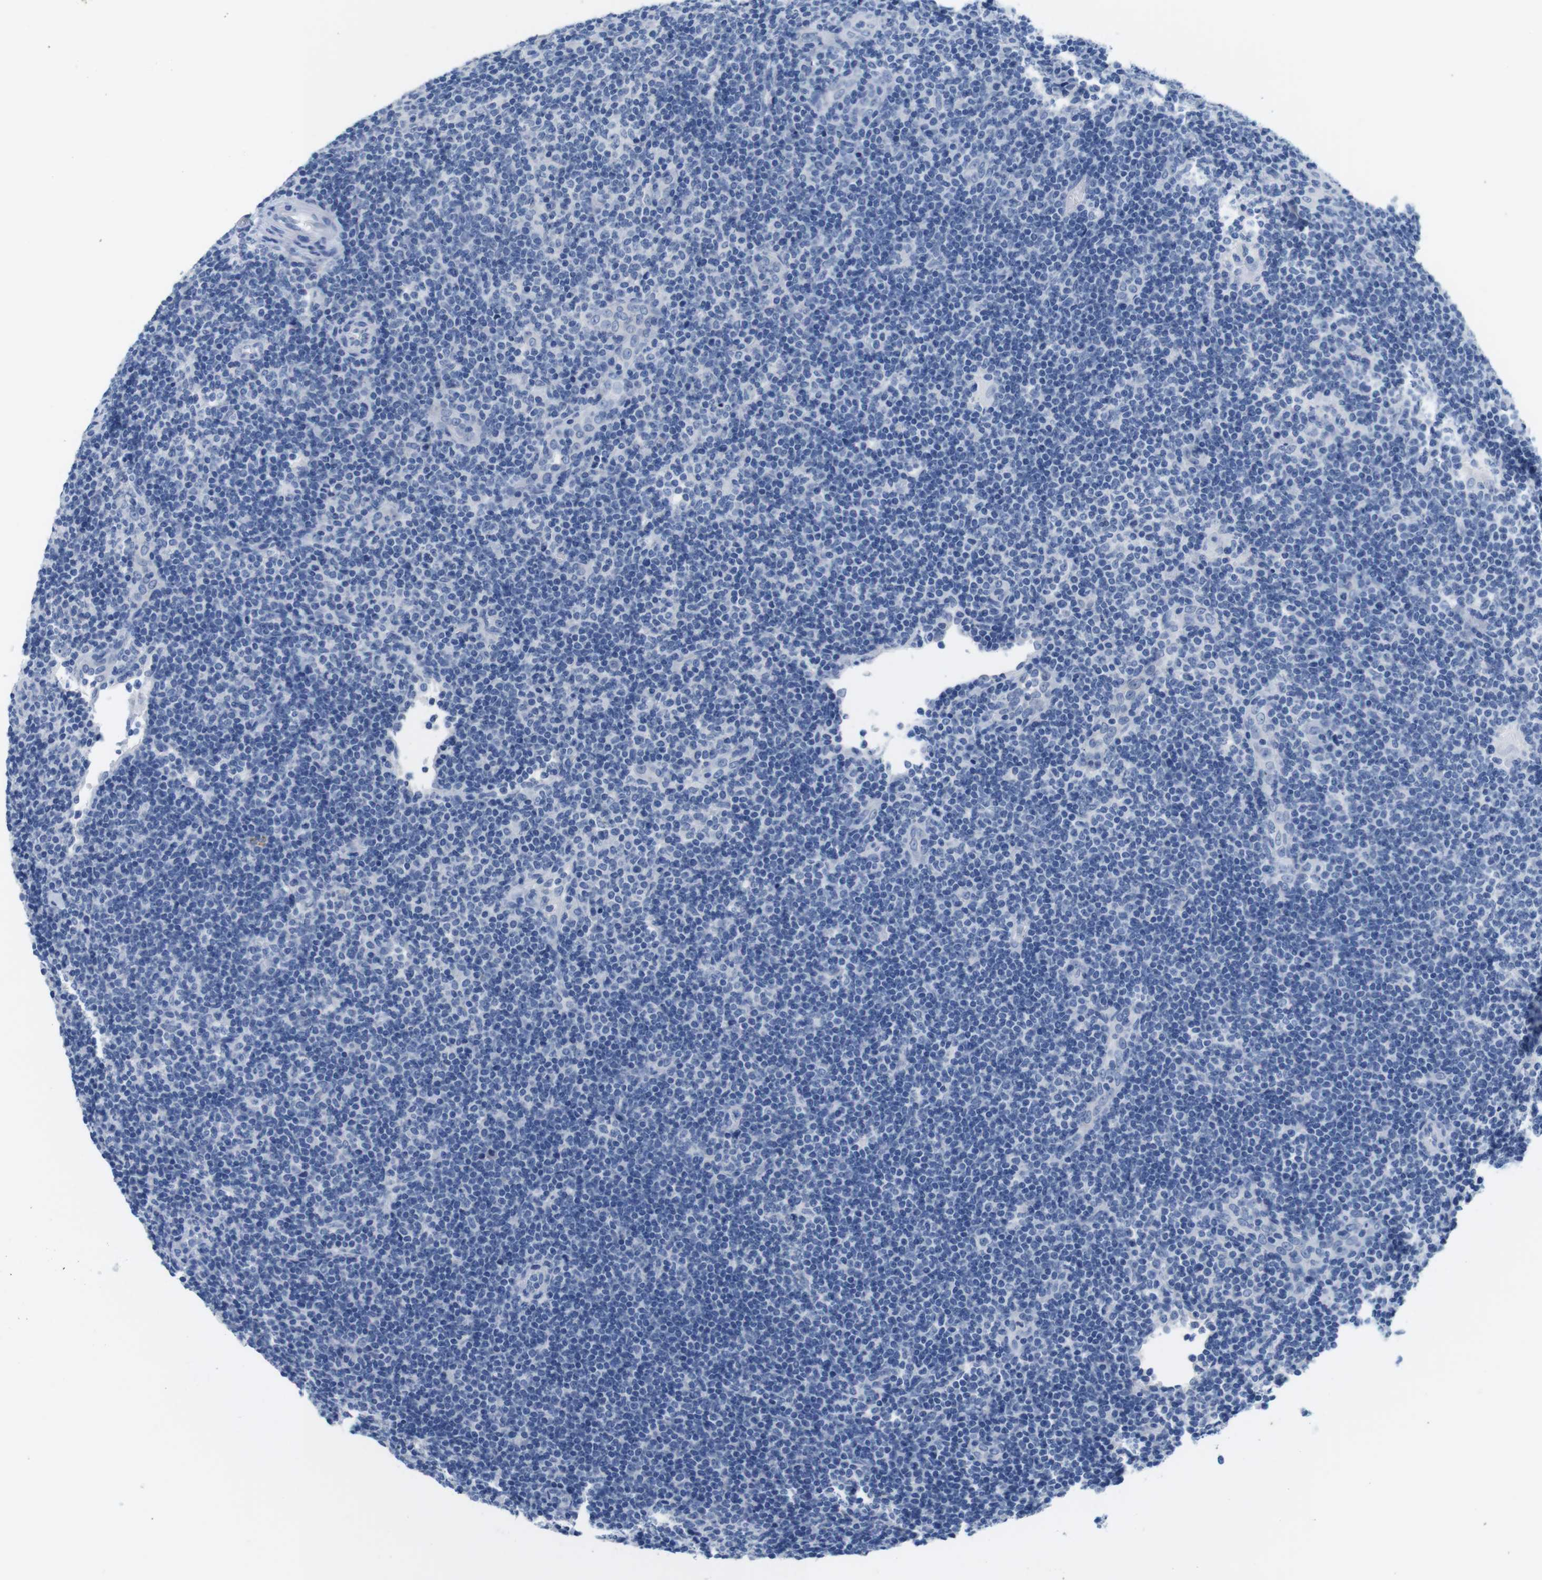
{"staining": {"intensity": "negative", "quantity": "none", "location": "none"}, "tissue": "lymphoma", "cell_type": "Tumor cells", "image_type": "cancer", "snomed": [{"axis": "morphology", "description": "Hodgkin's disease, NOS"}, {"axis": "topography", "description": "Lymph node"}], "caption": "DAB immunohistochemical staining of Hodgkin's disease reveals no significant positivity in tumor cells.", "gene": "MAP6", "patient": {"sex": "female", "age": 57}}